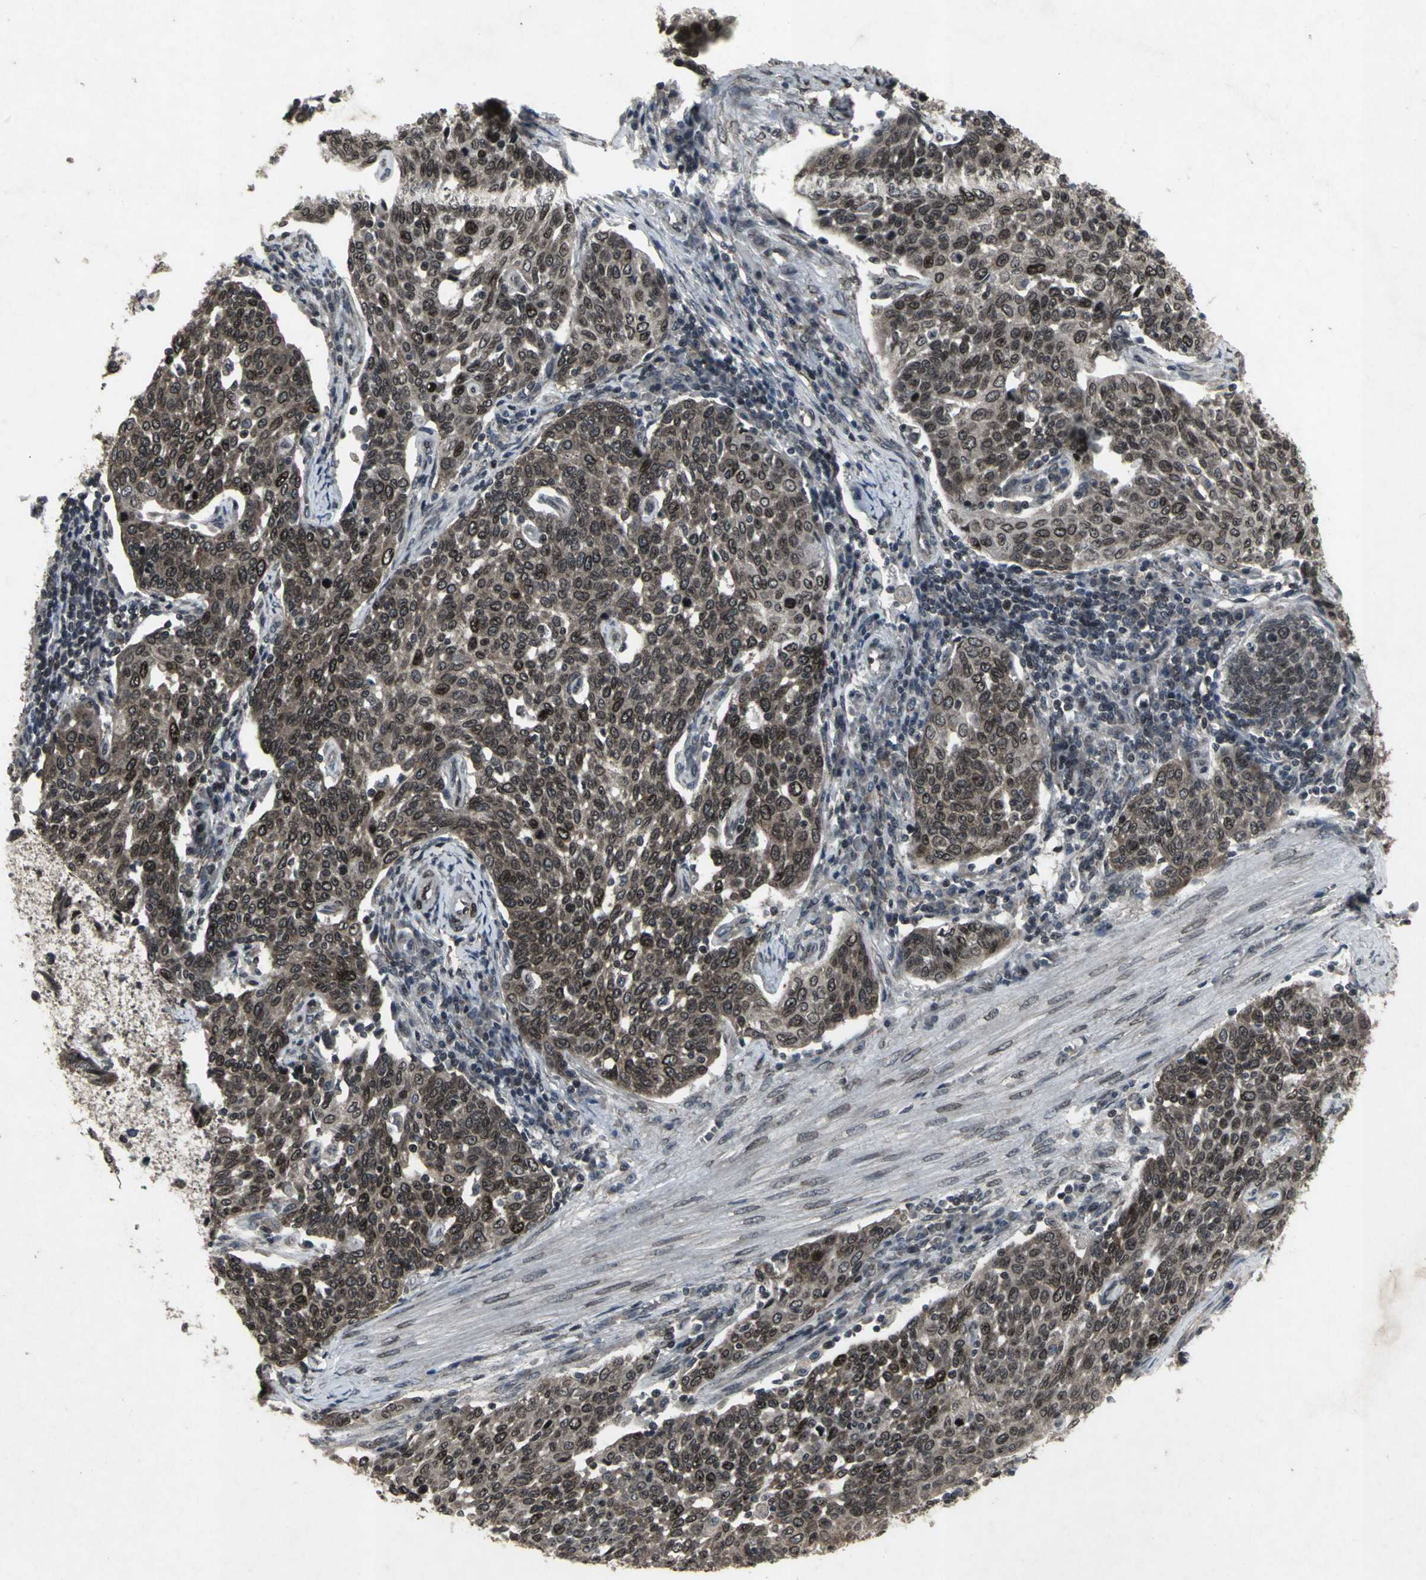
{"staining": {"intensity": "strong", "quantity": ">75%", "location": "nuclear"}, "tissue": "cervical cancer", "cell_type": "Tumor cells", "image_type": "cancer", "snomed": [{"axis": "morphology", "description": "Squamous cell carcinoma, NOS"}, {"axis": "topography", "description": "Cervix"}], "caption": "IHC (DAB (3,3'-diaminobenzidine)) staining of human squamous cell carcinoma (cervical) reveals strong nuclear protein positivity in approximately >75% of tumor cells.", "gene": "SH2B3", "patient": {"sex": "female", "age": 34}}